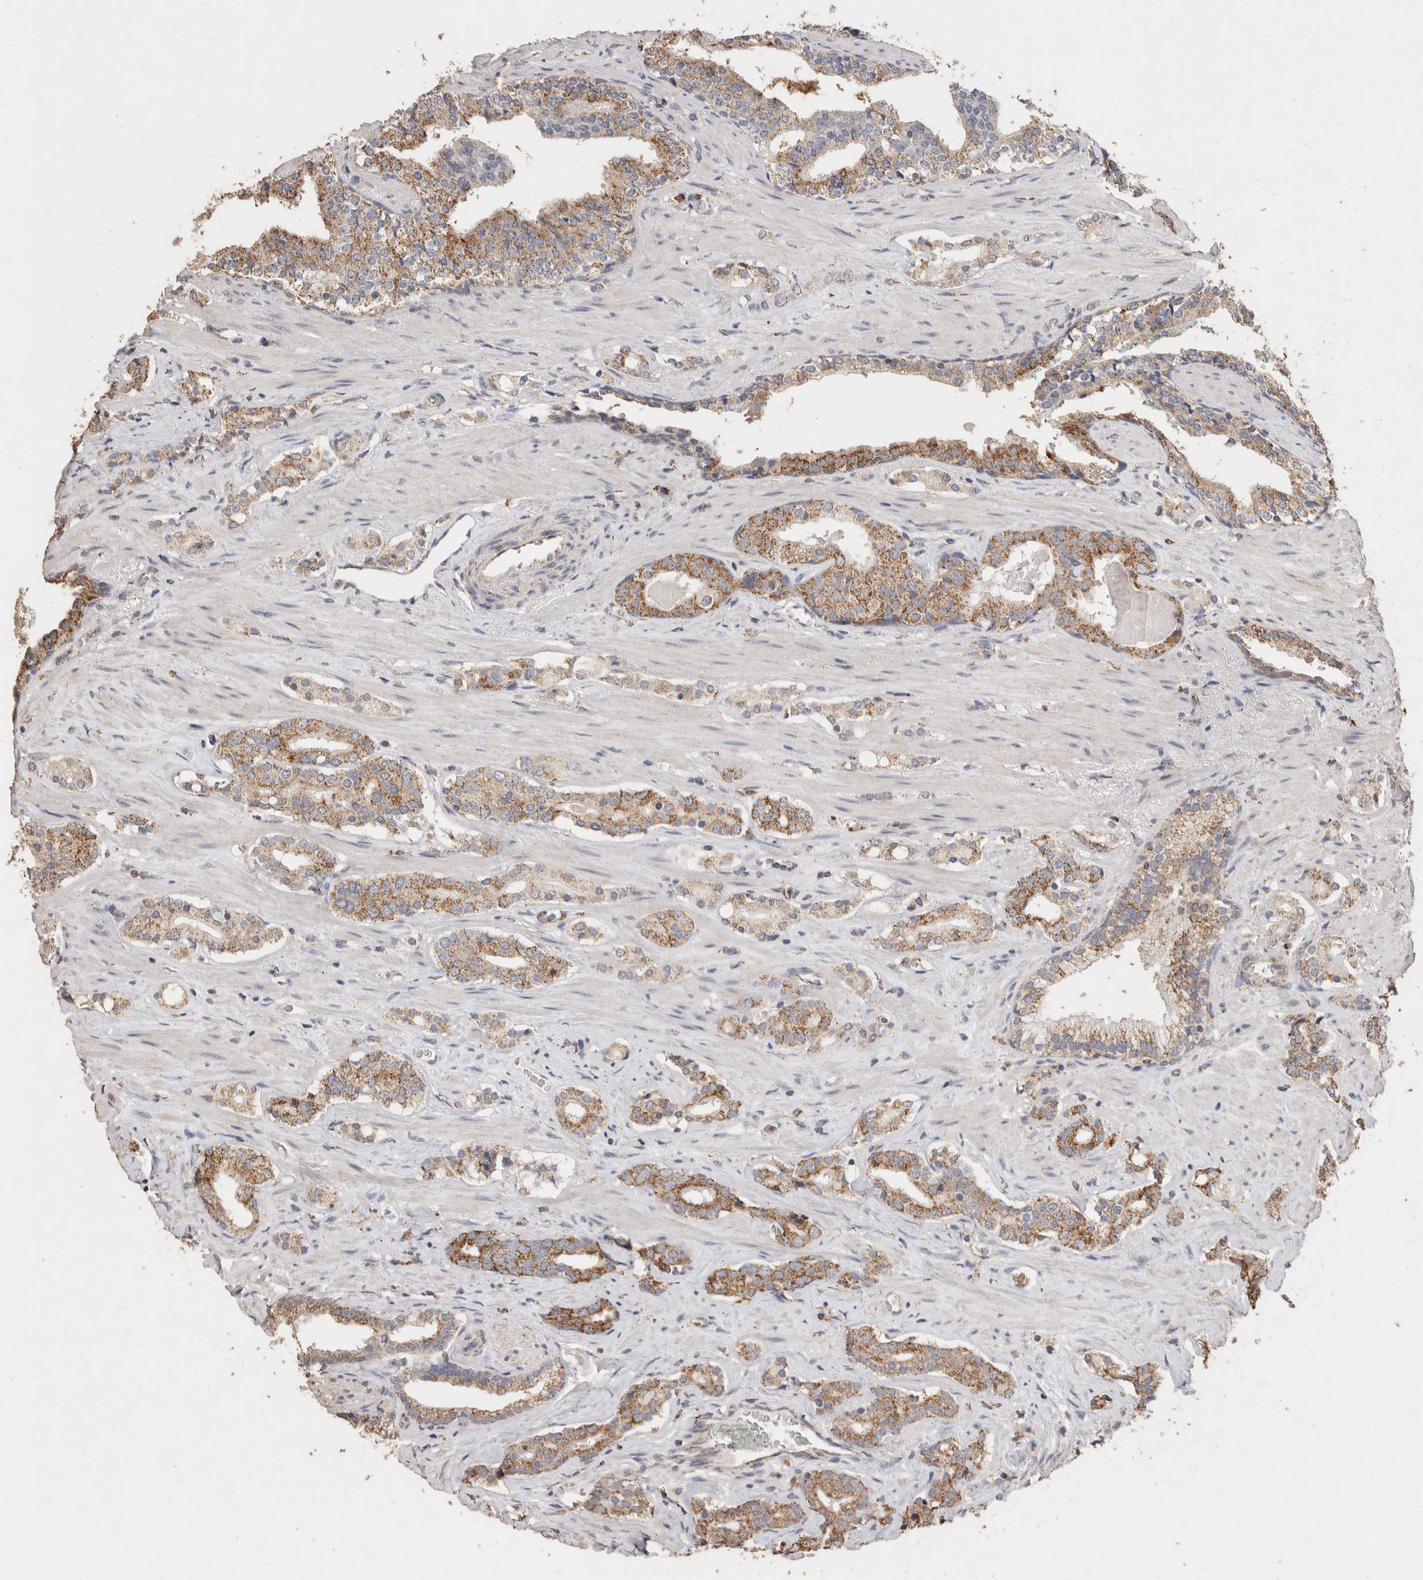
{"staining": {"intensity": "moderate", "quantity": ">75%", "location": "cytoplasmic/membranous"}, "tissue": "prostate cancer", "cell_type": "Tumor cells", "image_type": "cancer", "snomed": [{"axis": "morphology", "description": "Adenocarcinoma, High grade"}, {"axis": "topography", "description": "Prostate"}], "caption": "IHC photomicrograph of adenocarcinoma (high-grade) (prostate) stained for a protein (brown), which exhibits medium levels of moderate cytoplasmic/membranous positivity in approximately >75% of tumor cells.", "gene": "ACADM", "patient": {"sex": "male", "age": 71}}